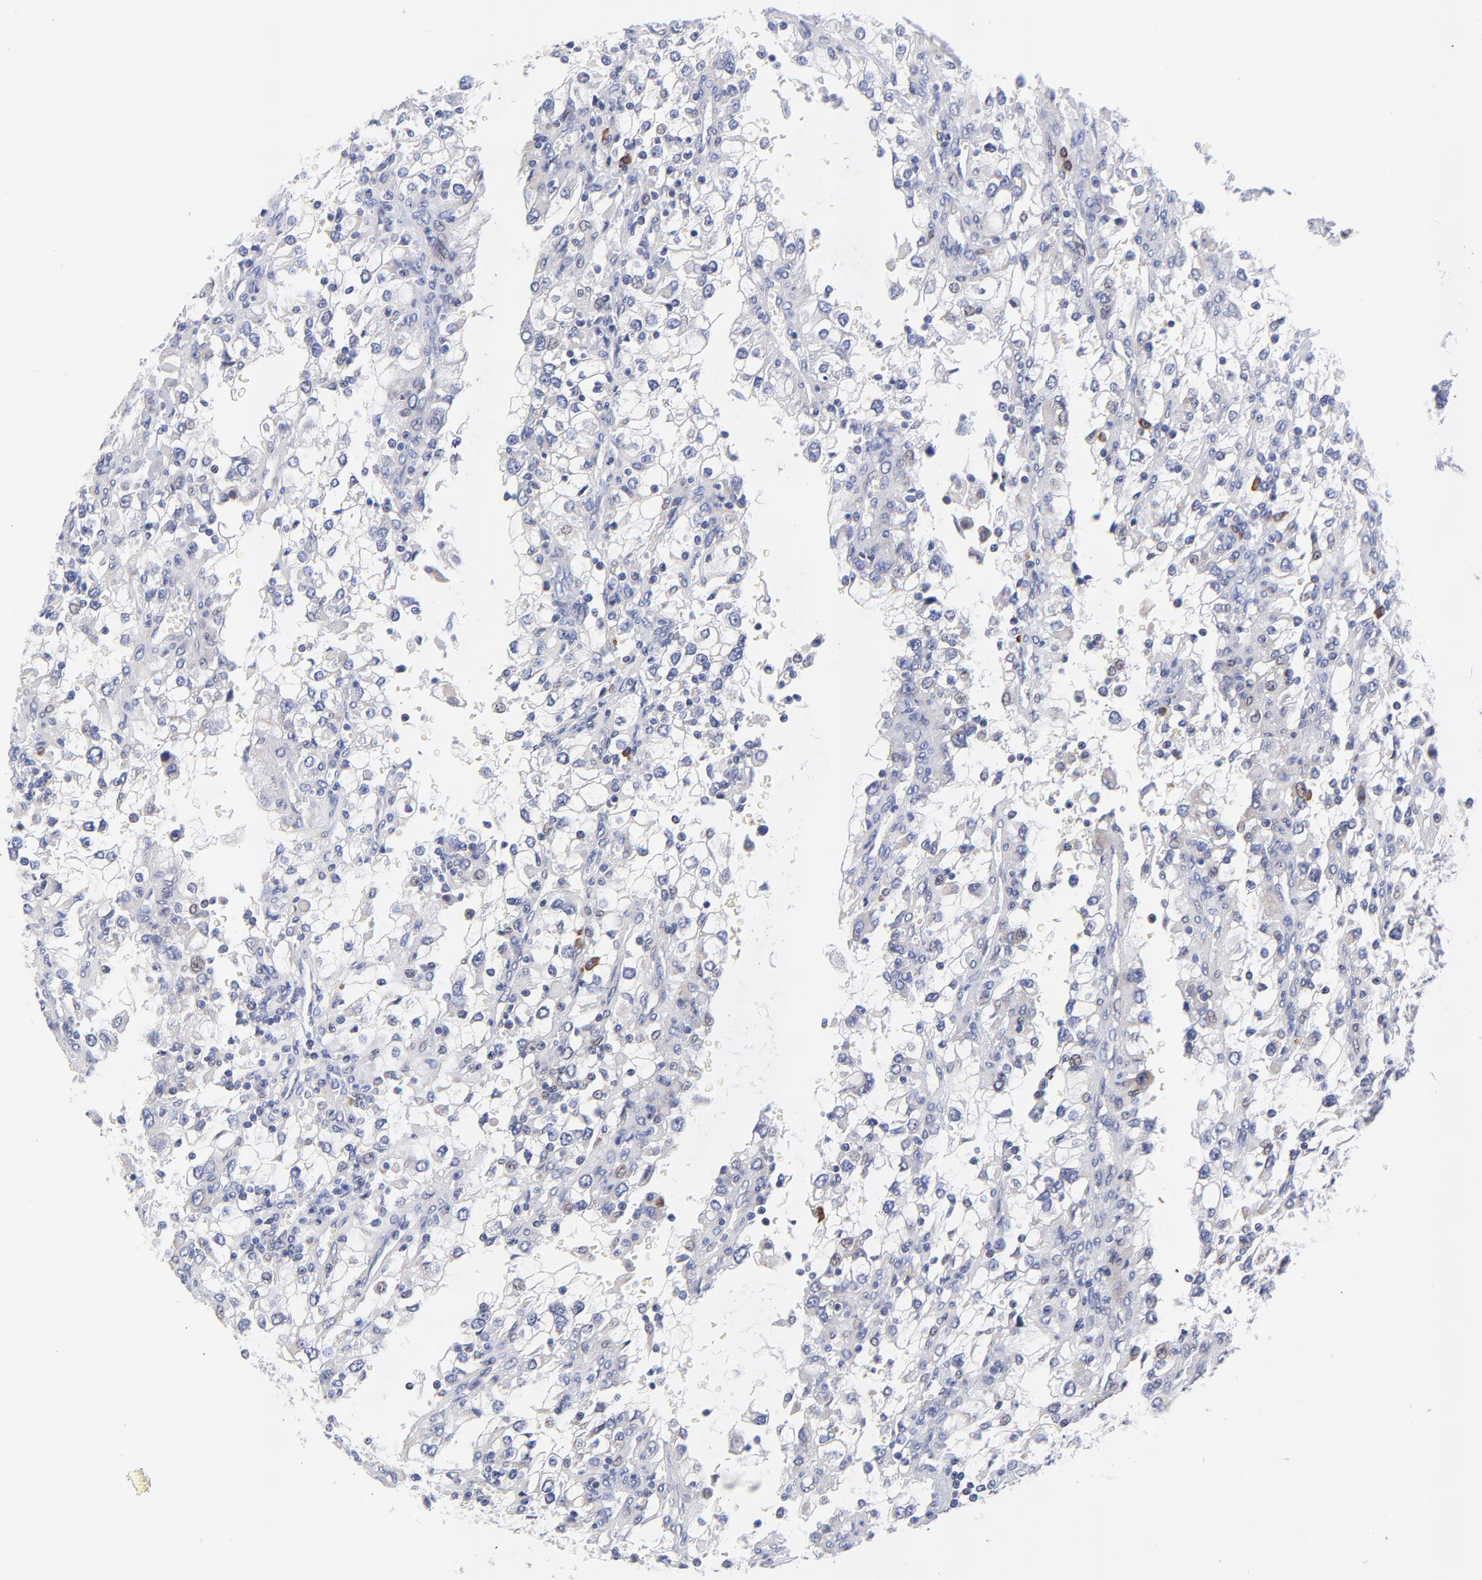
{"staining": {"intensity": "weak", "quantity": "<25%", "location": "nuclear"}, "tissue": "renal cancer", "cell_type": "Tumor cells", "image_type": "cancer", "snomed": [{"axis": "morphology", "description": "Adenocarcinoma, NOS"}, {"axis": "topography", "description": "Kidney"}], "caption": "Human adenocarcinoma (renal) stained for a protein using immunohistochemistry (IHC) displays no staining in tumor cells.", "gene": "AFF2", "patient": {"sex": "female", "age": 52}}